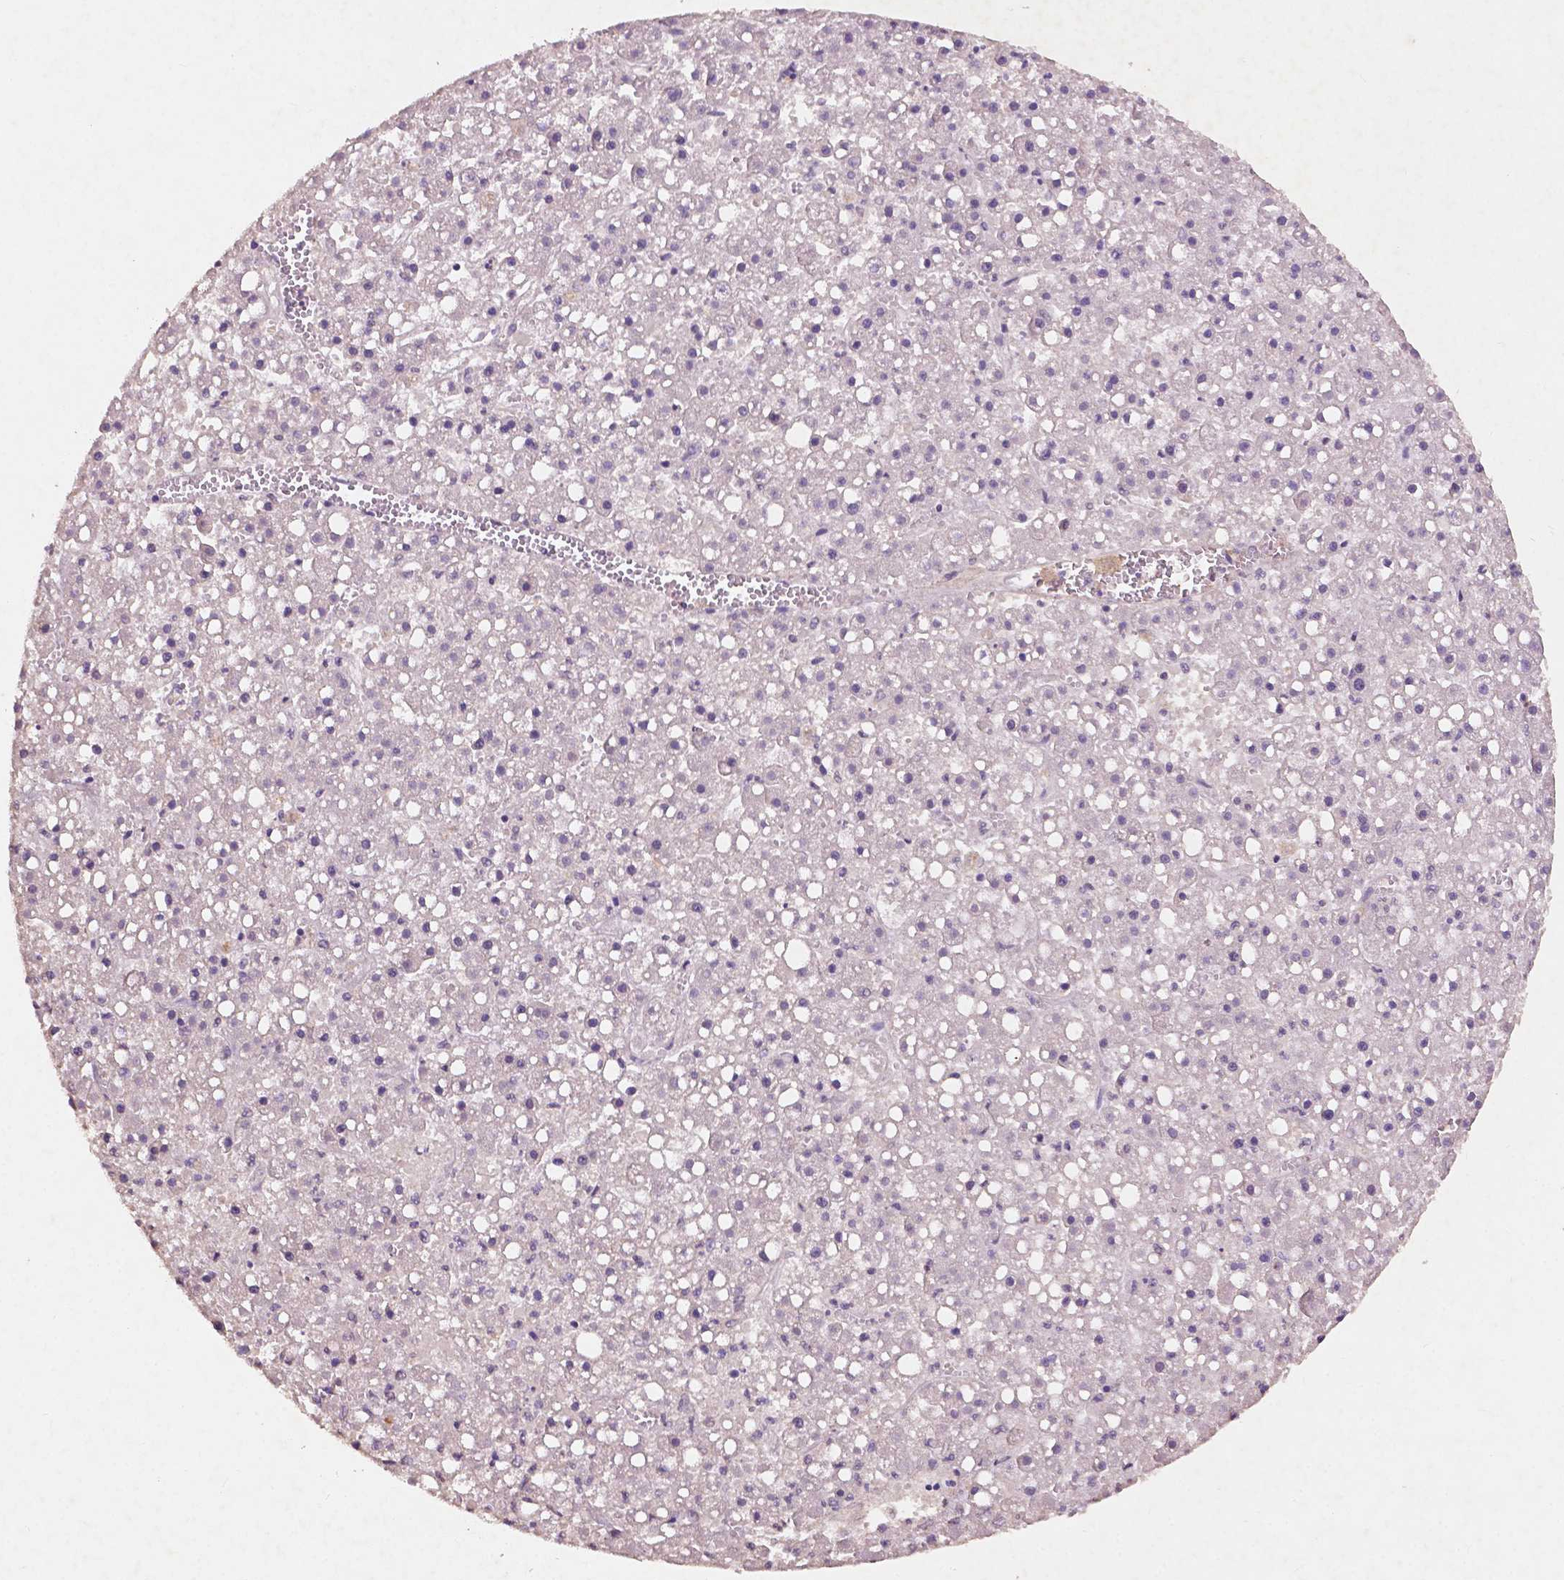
{"staining": {"intensity": "negative", "quantity": "none", "location": "none"}, "tissue": "liver cancer", "cell_type": "Tumor cells", "image_type": "cancer", "snomed": [{"axis": "morphology", "description": "Carcinoma, Hepatocellular, NOS"}, {"axis": "topography", "description": "Liver"}], "caption": "The photomicrograph demonstrates no staining of tumor cells in liver cancer (hepatocellular carcinoma).", "gene": "CHPT1", "patient": {"sex": "male", "age": 67}}